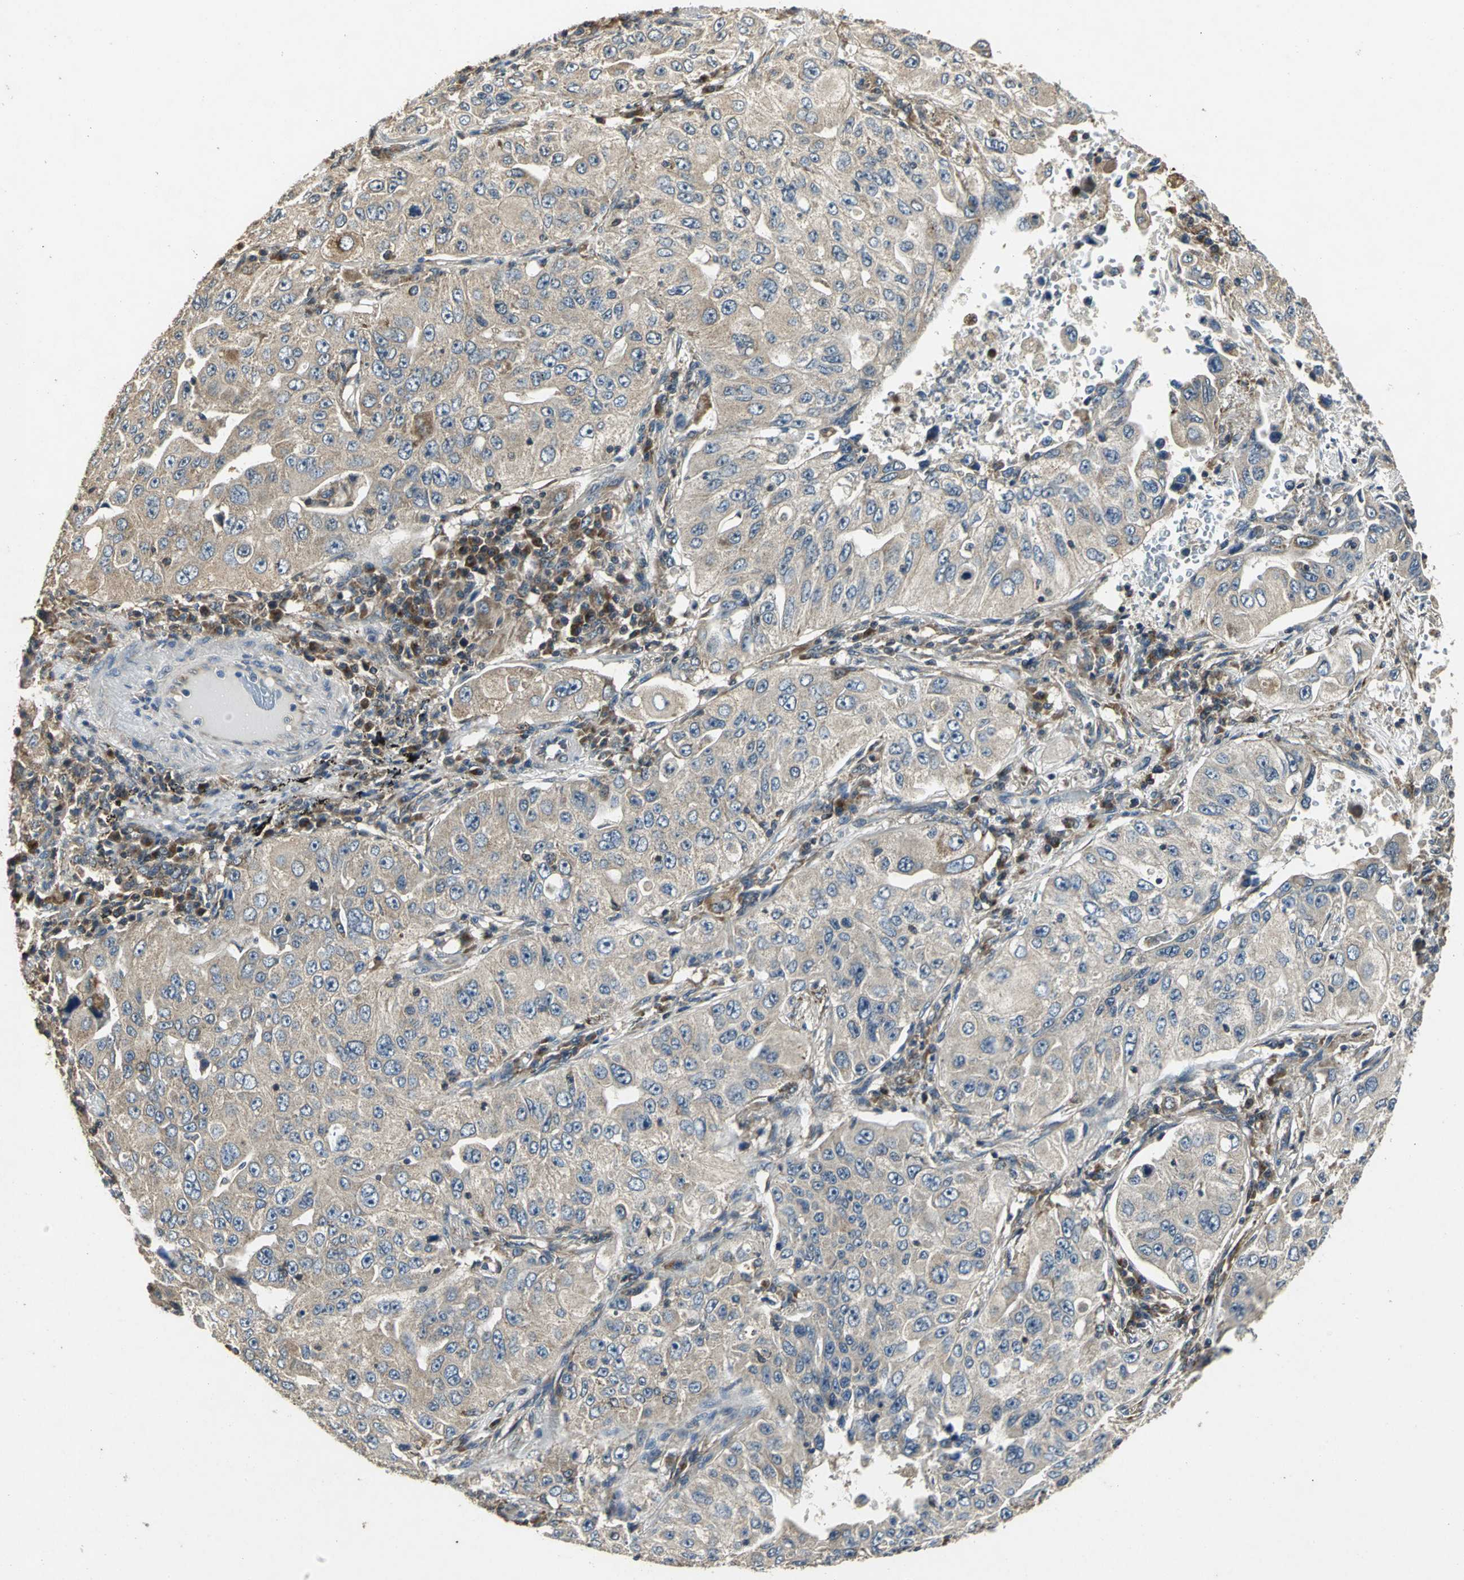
{"staining": {"intensity": "weak", "quantity": ">75%", "location": "cytoplasmic/membranous"}, "tissue": "lung cancer", "cell_type": "Tumor cells", "image_type": "cancer", "snomed": [{"axis": "morphology", "description": "Adenocarcinoma, NOS"}, {"axis": "topography", "description": "Lung"}], "caption": "Adenocarcinoma (lung) stained for a protein (brown) demonstrates weak cytoplasmic/membranous positive staining in approximately >75% of tumor cells.", "gene": "IRF3", "patient": {"sex": "male", "age": 84}}